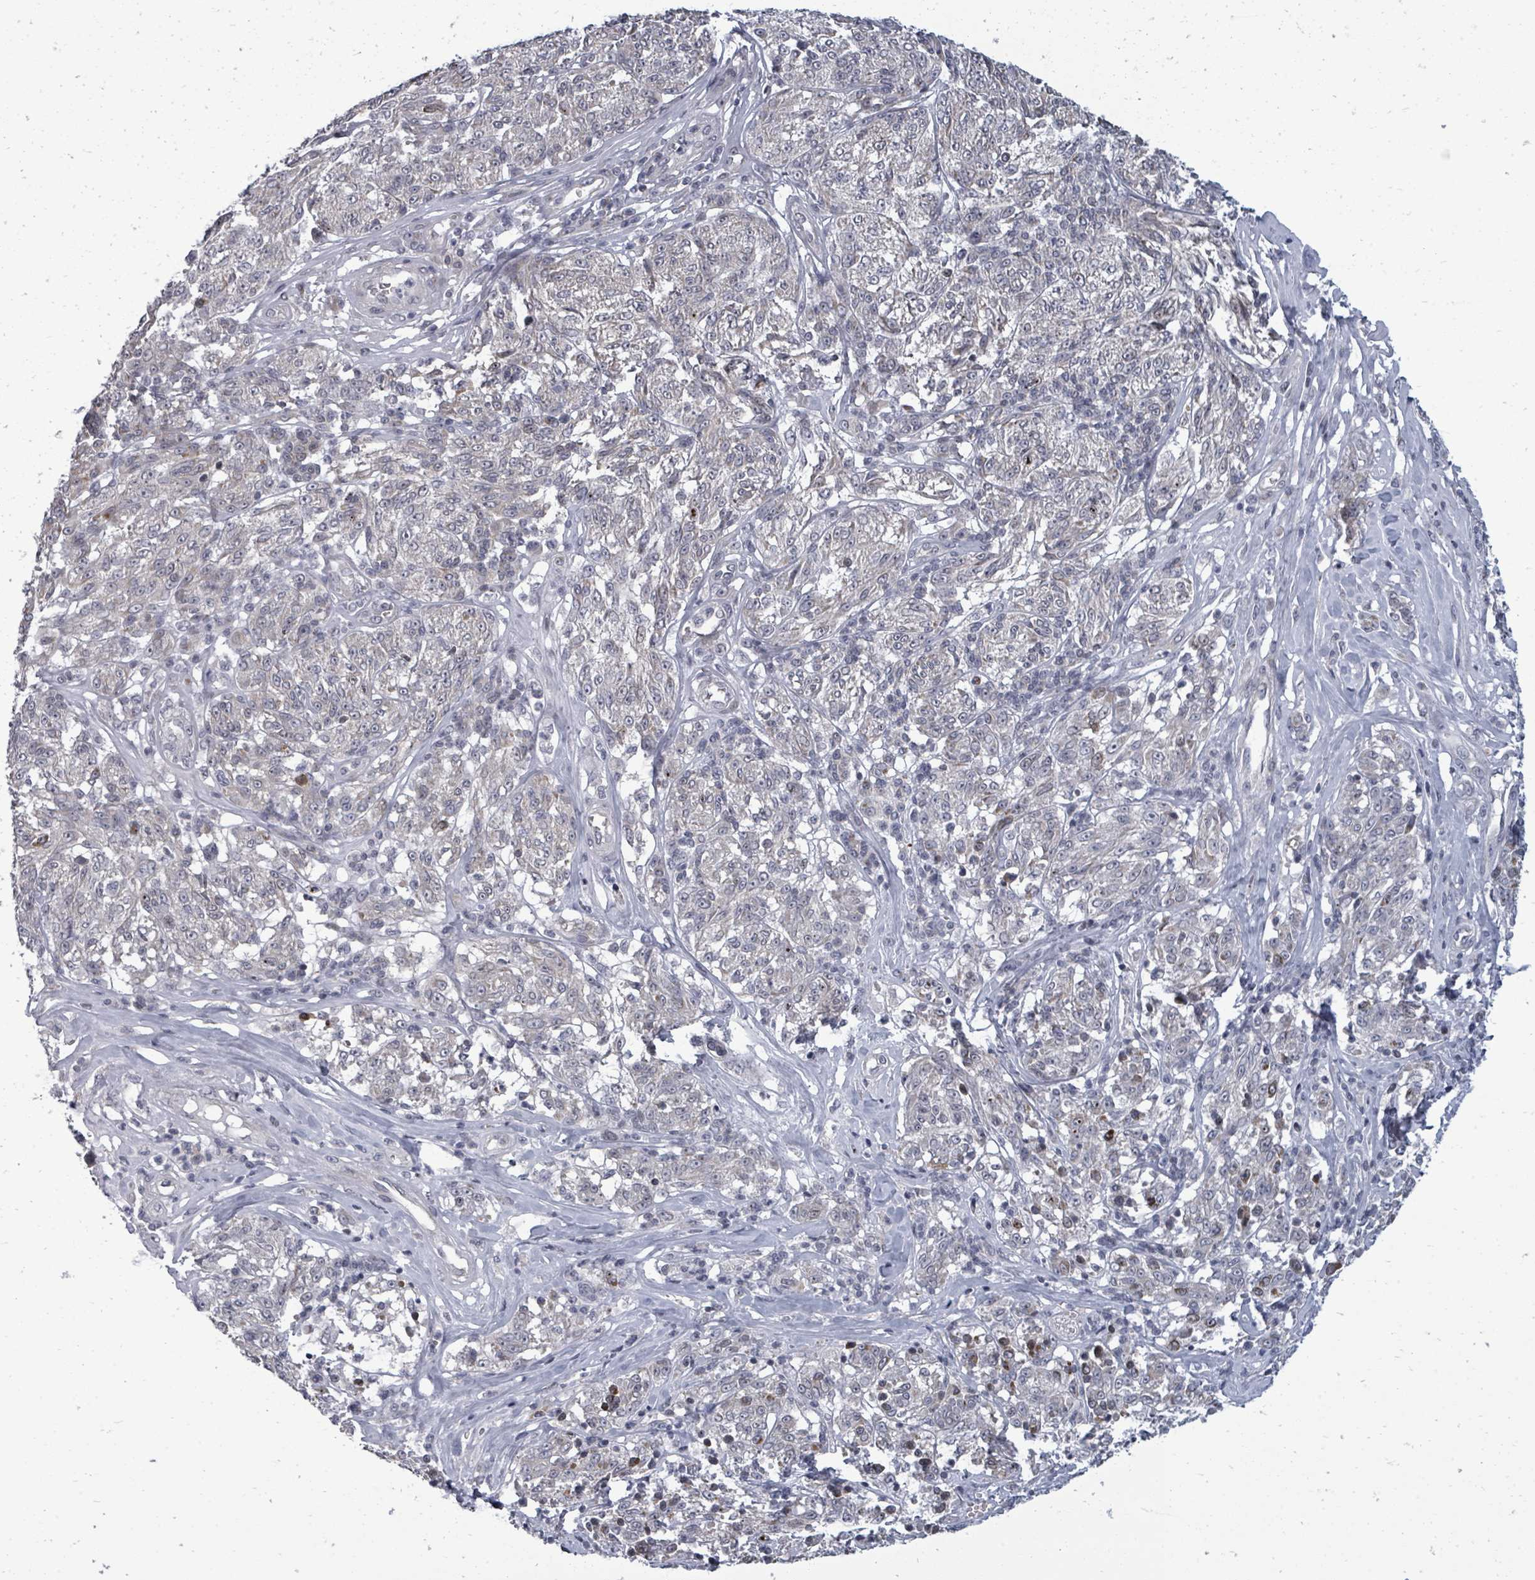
{"staining": {"intensity": "negative", "quantity": "none", "location": "none"}, "tissue": "melanoma", "cell_type": "Tumor cells", "image_type": "cancer", "snomed": [{"axis": "morphology", "description": "Malignant melanoma, NOS"}, {"axis": "topography", "description": "Skin"}], "caption": "The micrograph displays no staining of tumor cells in melanoma. (DAB immunohistochemistry with hematoxylin counter stain).", "gene": "PTPN20", "patient": {"sex": "female", "age": 63}}